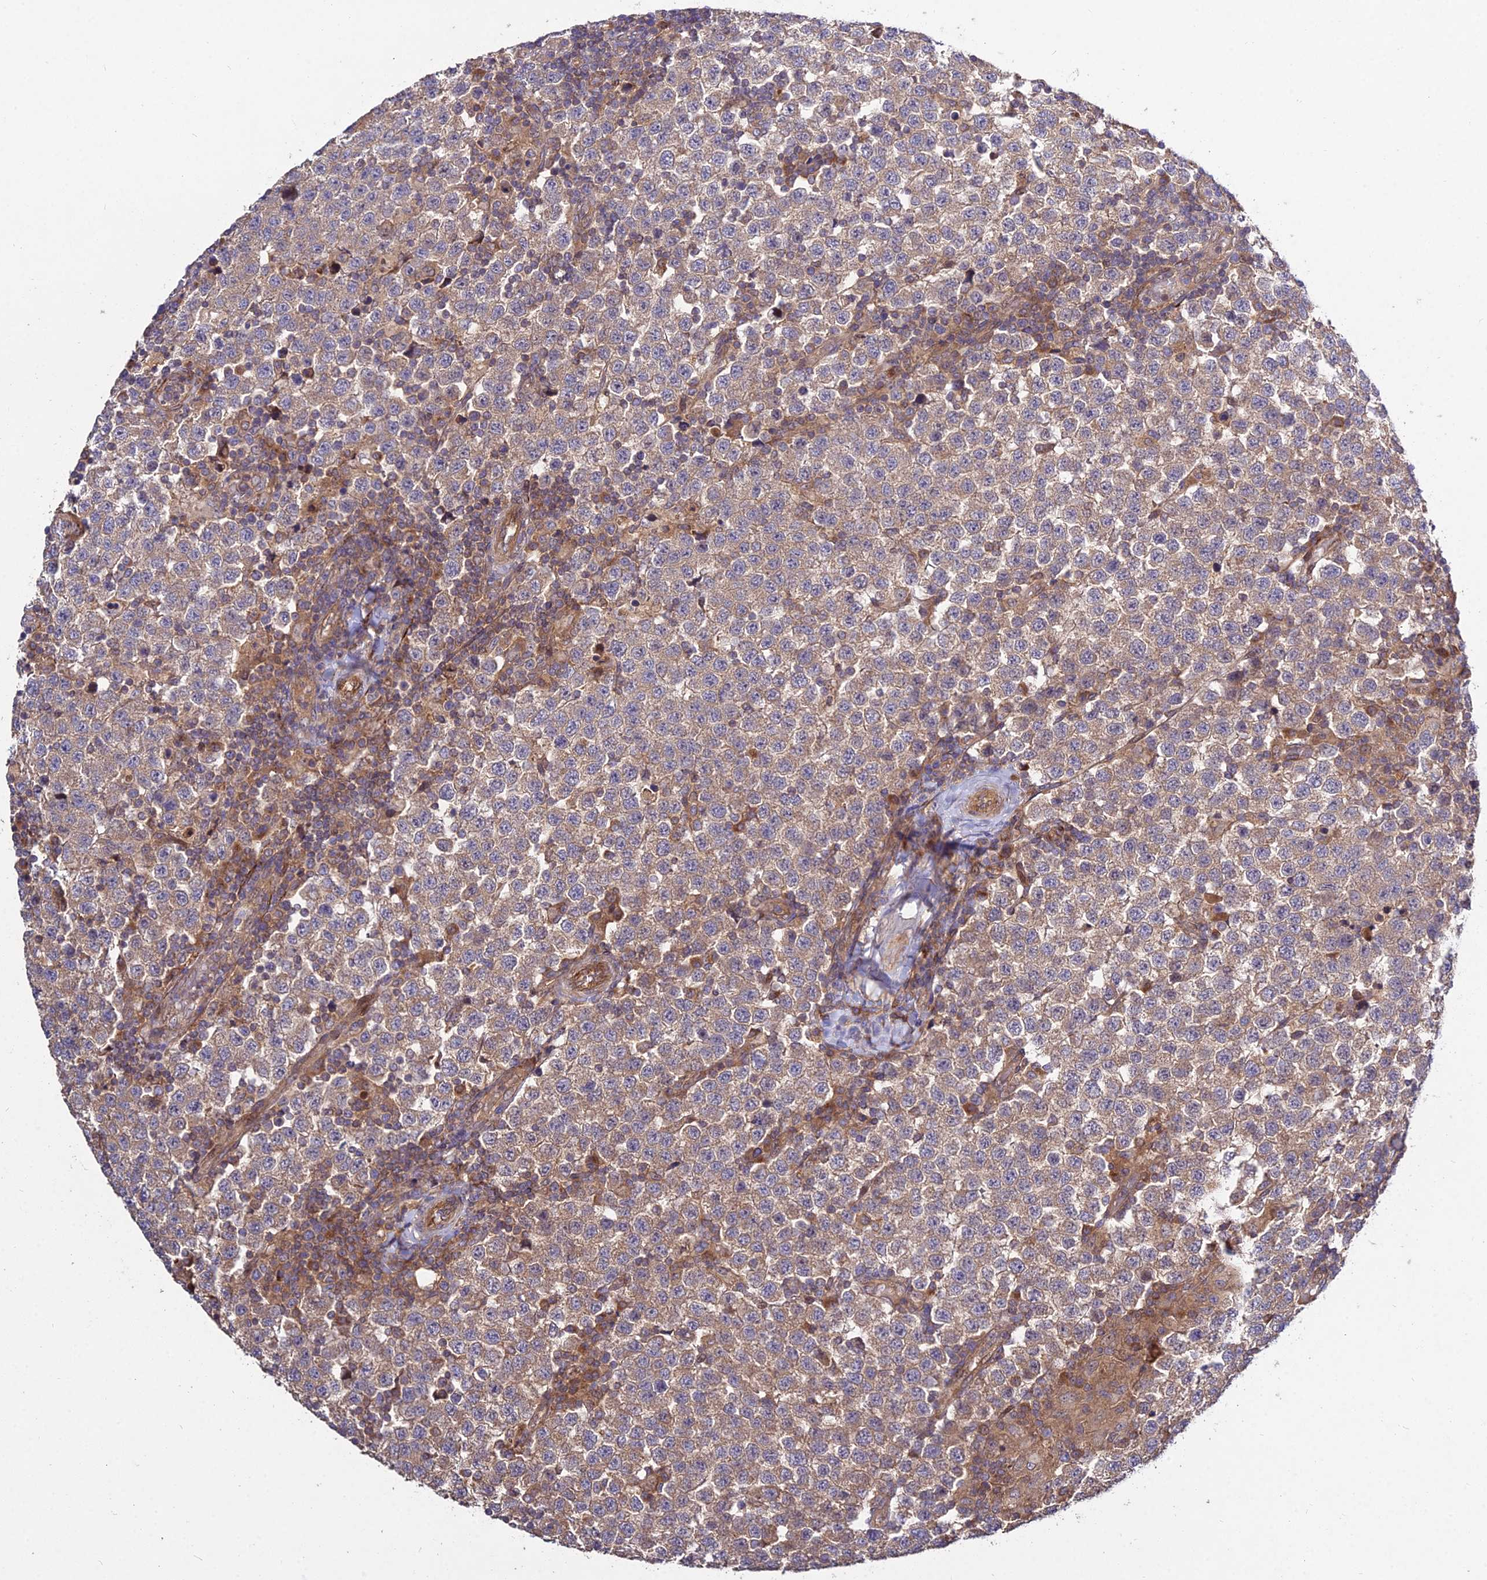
{"staining": {"intensity": "weak", "quantity": "25%-75%", "location": "cytoplasmic/membranous"}, "tissue": "testis cancer", "cell_type": "Tumor cells", "image_type": "cancer", "snomed": [{"axis": "morphology", "description": "Seminoma, NOS"}, {"axis": "topography", "description": "Testis"}], "caption": "Protein staining of testis cancer tissue shows weak cytoplasmic/membranous positivity in about 25%-75% of tumor cells.", "gene": "GRTP1", "patient": {"sex": "male", "age": 34}}